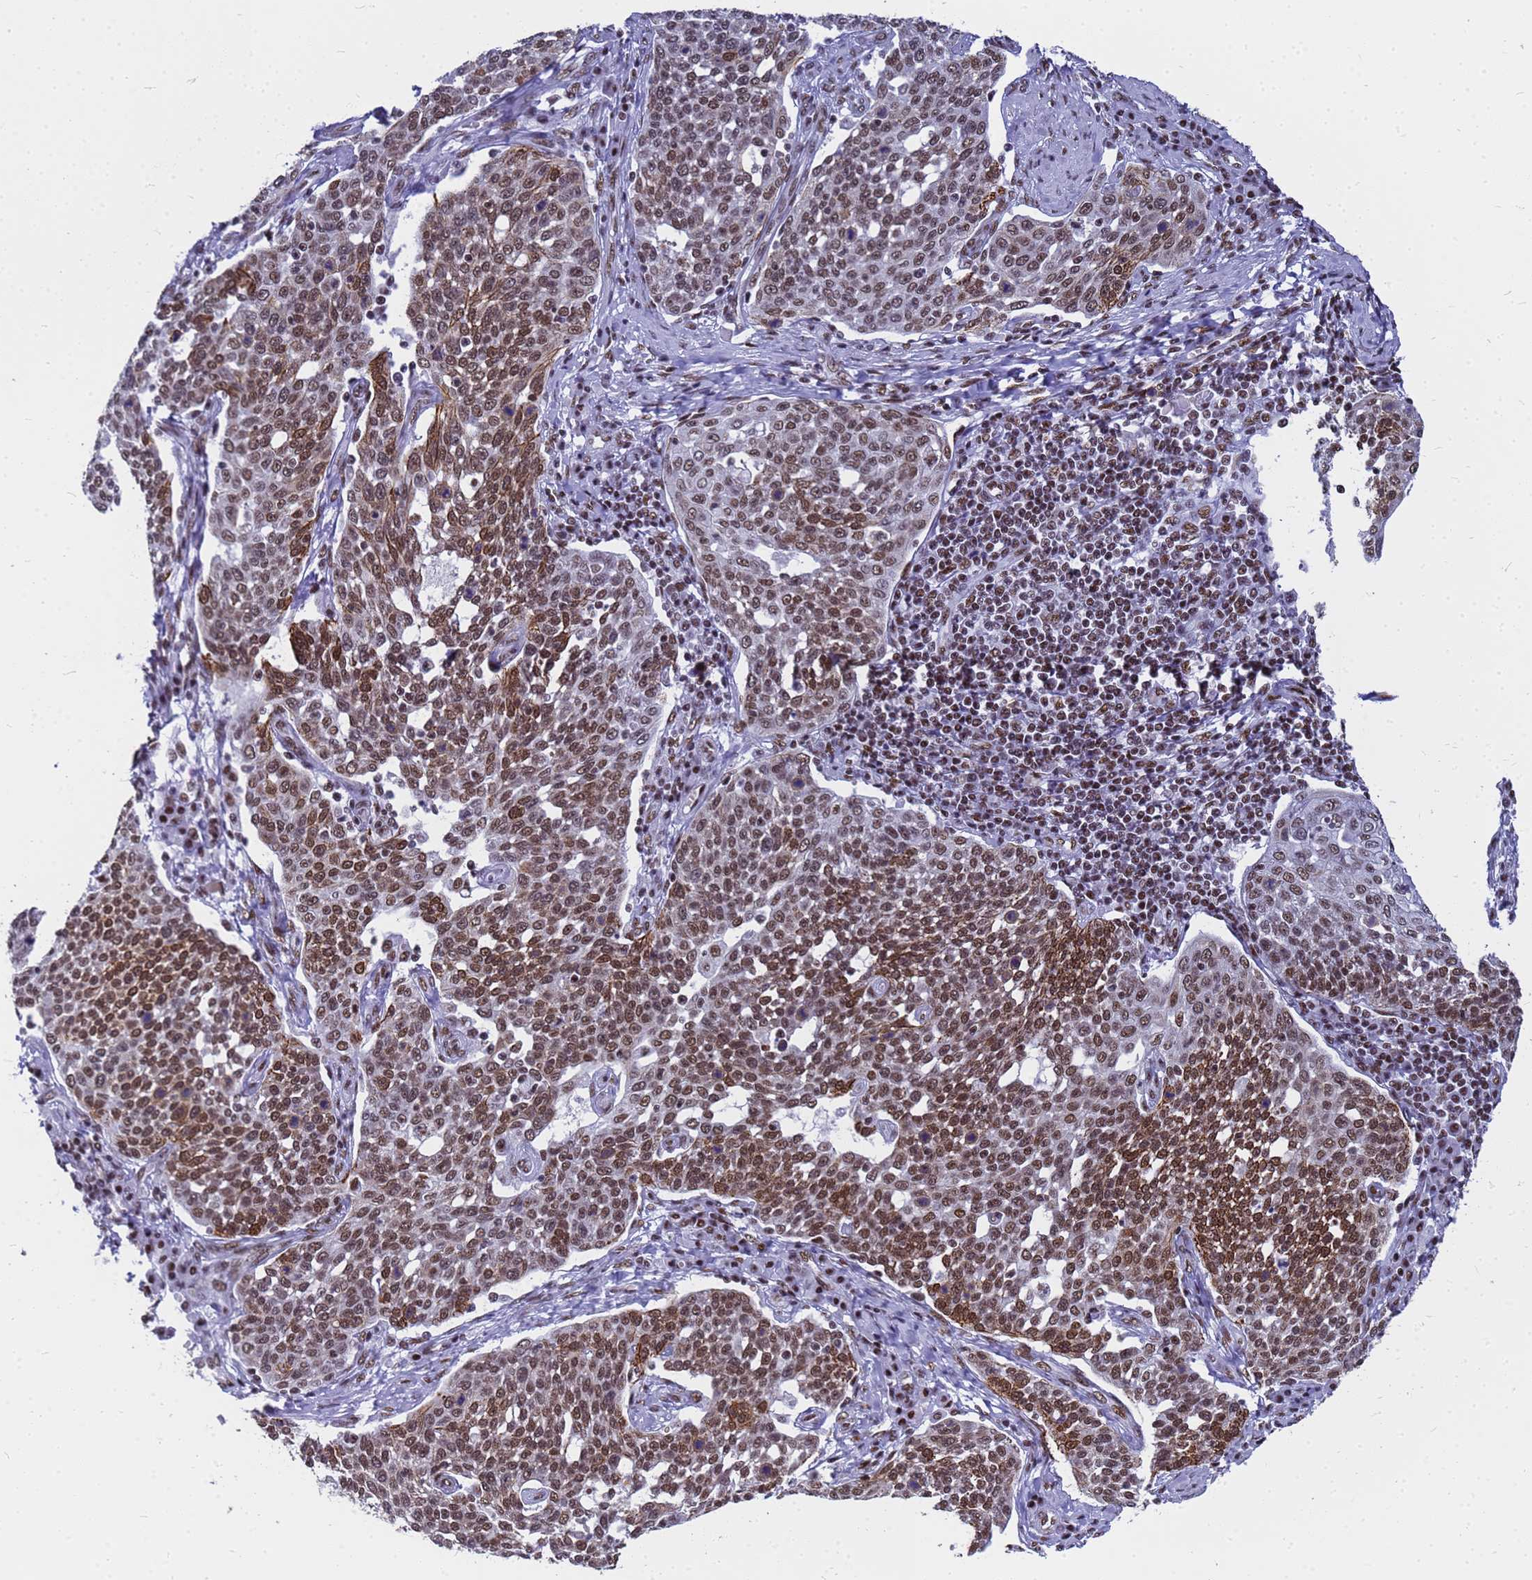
{"staining": {"intensity": "strong", "quantity": ">75%", "location": "nuclear"}, "tissue": "cervical cancer", "cell_type": "Tumor cells", "image_type": "cancer", "snomed": [{"axis": "morphology", "description": "Squamous cell carcinoma, NOS"}, {"axis": "topography", "description": "Cervix"}], "caption": "Brown immunohistochemical staining in cervical cancer (squamous cell carcinoma) demonstrates strong nuclear expression in about >75% of tumor cells. Using DAB (3,3'-diaminobenzidine) (brown) and hematoxylin (blue) stains, captured at high magnification using brightfield microscopy.", "gene": "SART3", "patient": {"sex": "female", "age": 34}}